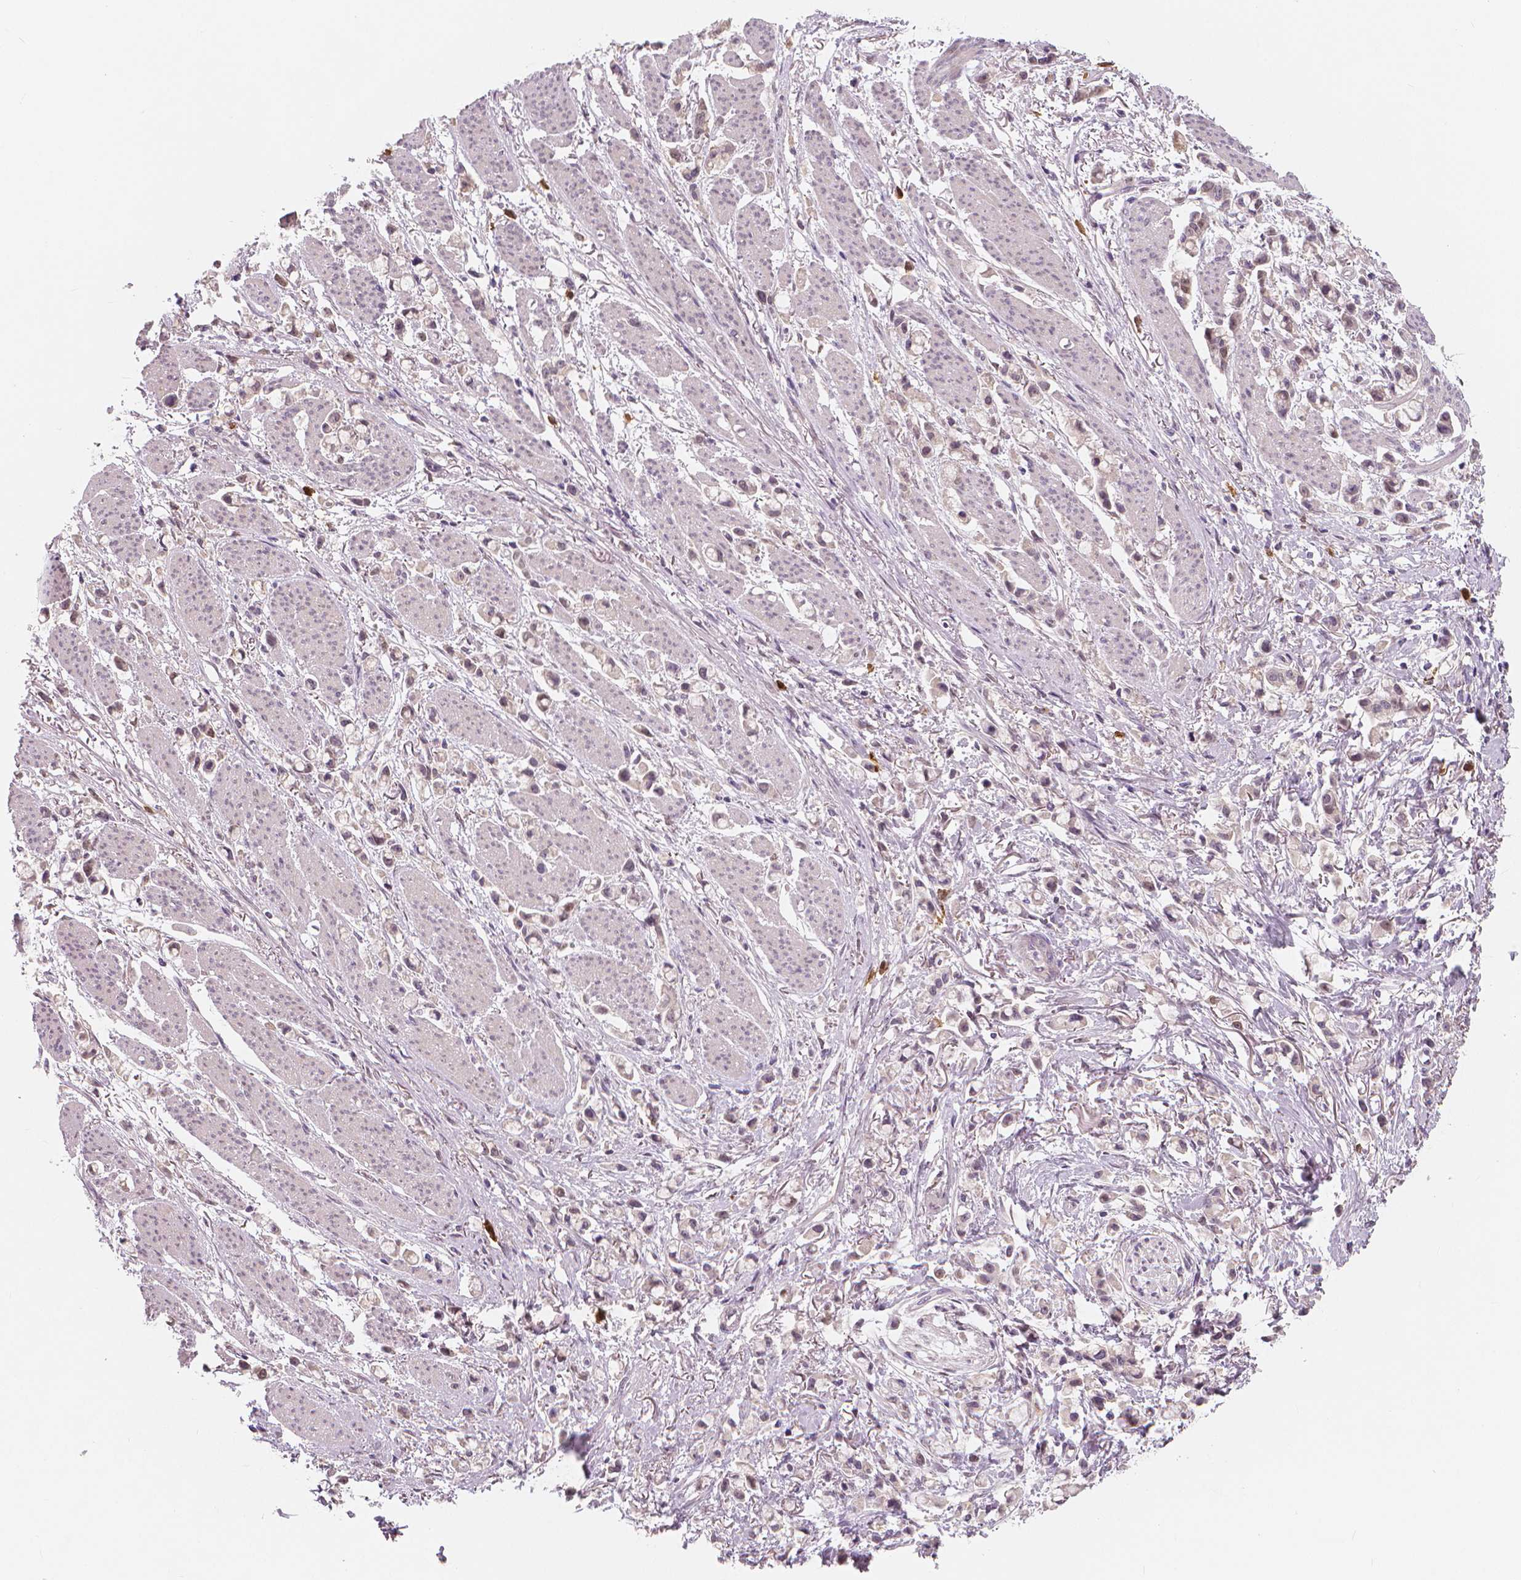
{"staining": {"intensity": "weak", "quantity": "<25%", "location": "cytoplasmic/membranous,nuclear"}, "tissue": "stomach cancer", "cell_type": "Tumor cells", "image_type": "cancer", "snomed": [{"axis": "morphology", "description": "Adenocarcinoma, NOS"}, {"axis": "topography", "description": "Stomach"}], "caption": "High power microscopy histopathology image of an IHC micrograph of adenocarcinoma (stomach), revealing no significant expression in tumor cells.", "gene": "RNASE7", "patient": {"sex": "female", "age": 81}}